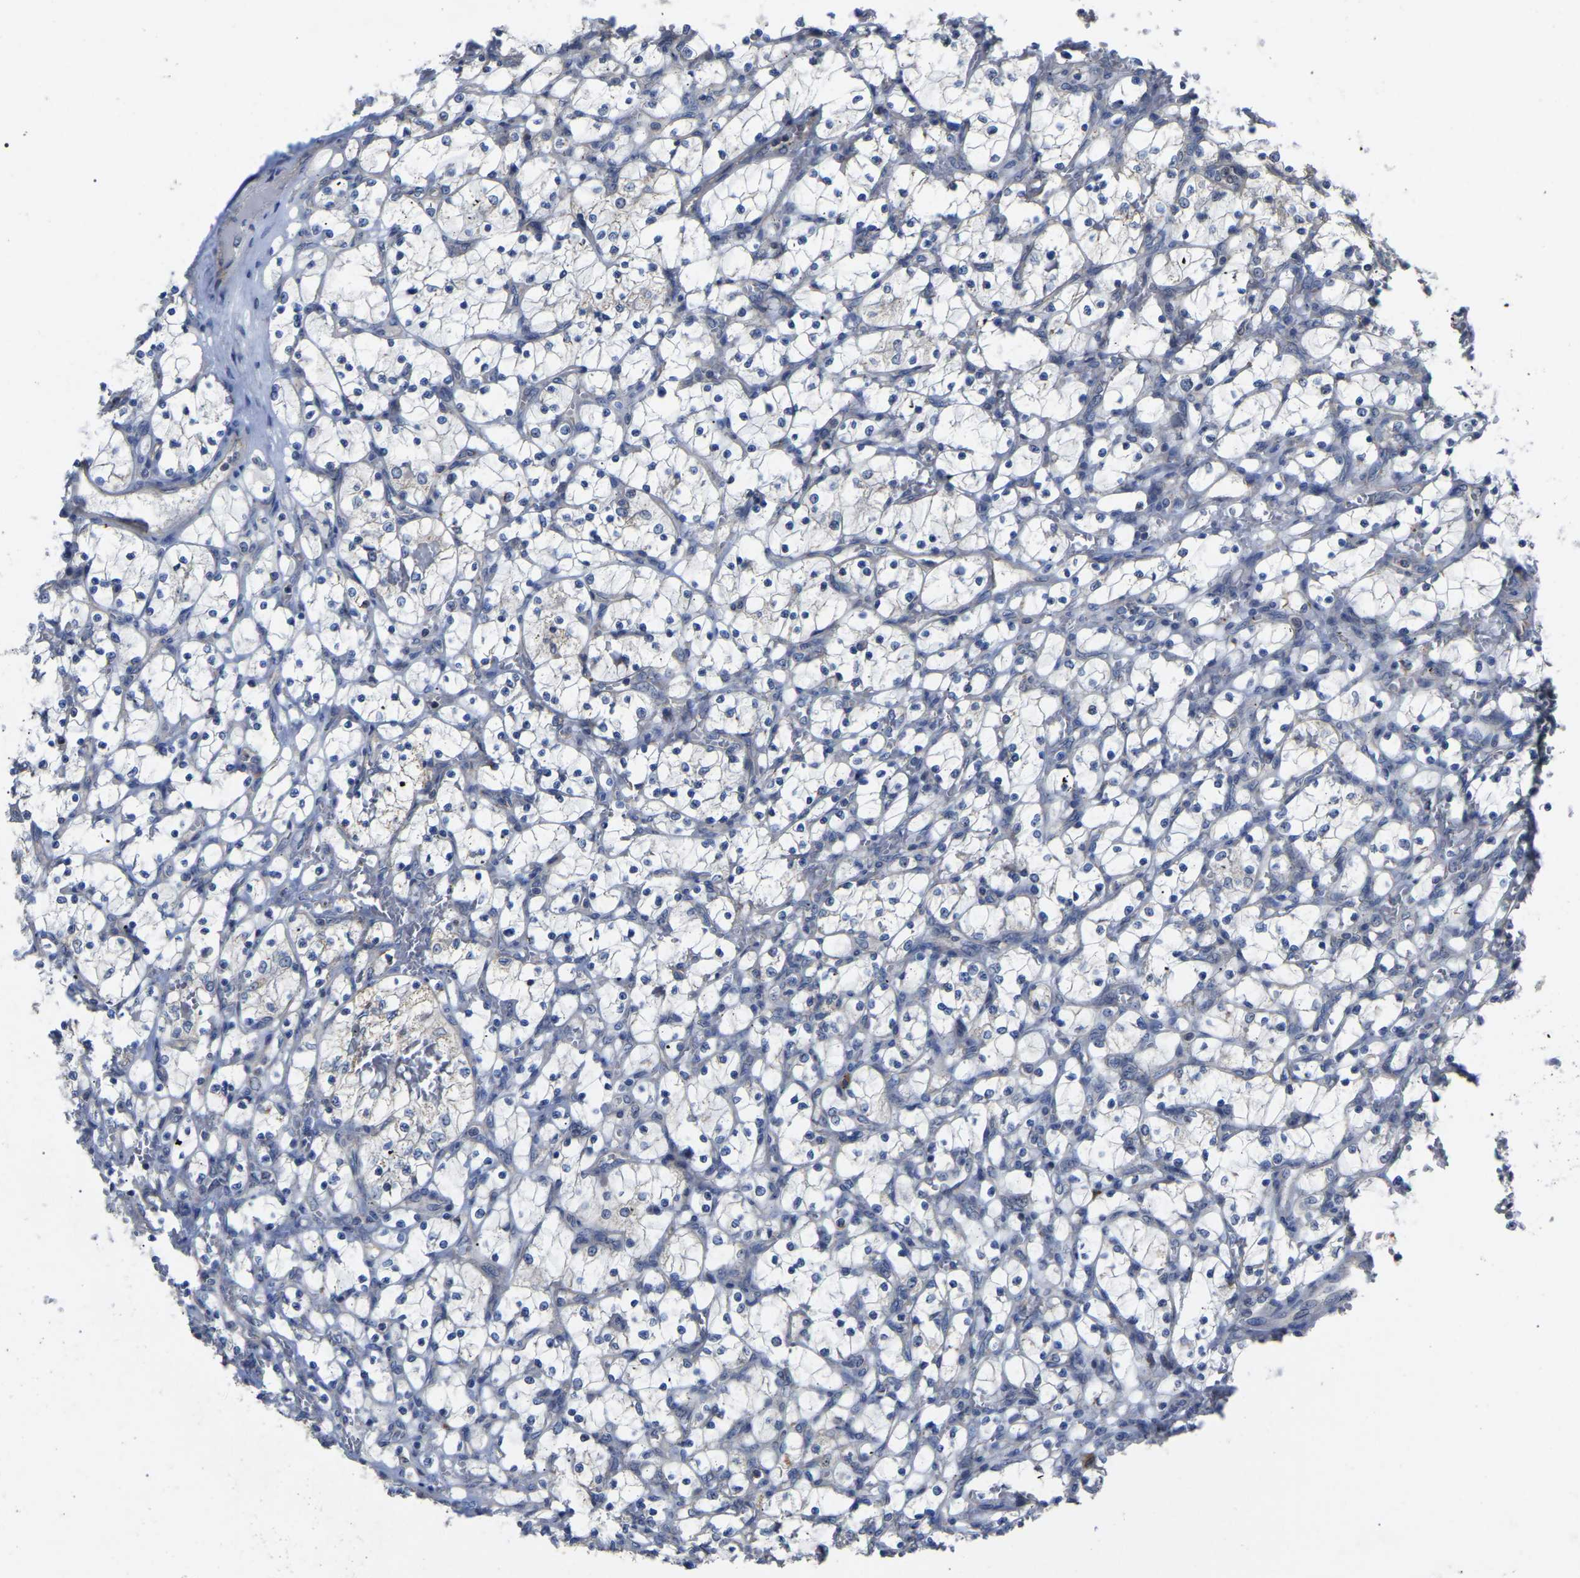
{"staining": {"intensity": "negative", "quantity": "none", "location": "none"}, "tissue": "renal cancer", "cell_type": "Tumor cells", "image_type": "cancer", "snomed": [{"axis": "morphology", "description": "Adenocarcinoma, NOS"}, {"axis": "topography", "description": "Kidney"}], "caption": "Immunohistochemistry (IHC) of adenocarcinoma (renal) shows no staining in tumor cells.", "gene": "NOP53", "patient": {"sex": "female", "age": 69}}